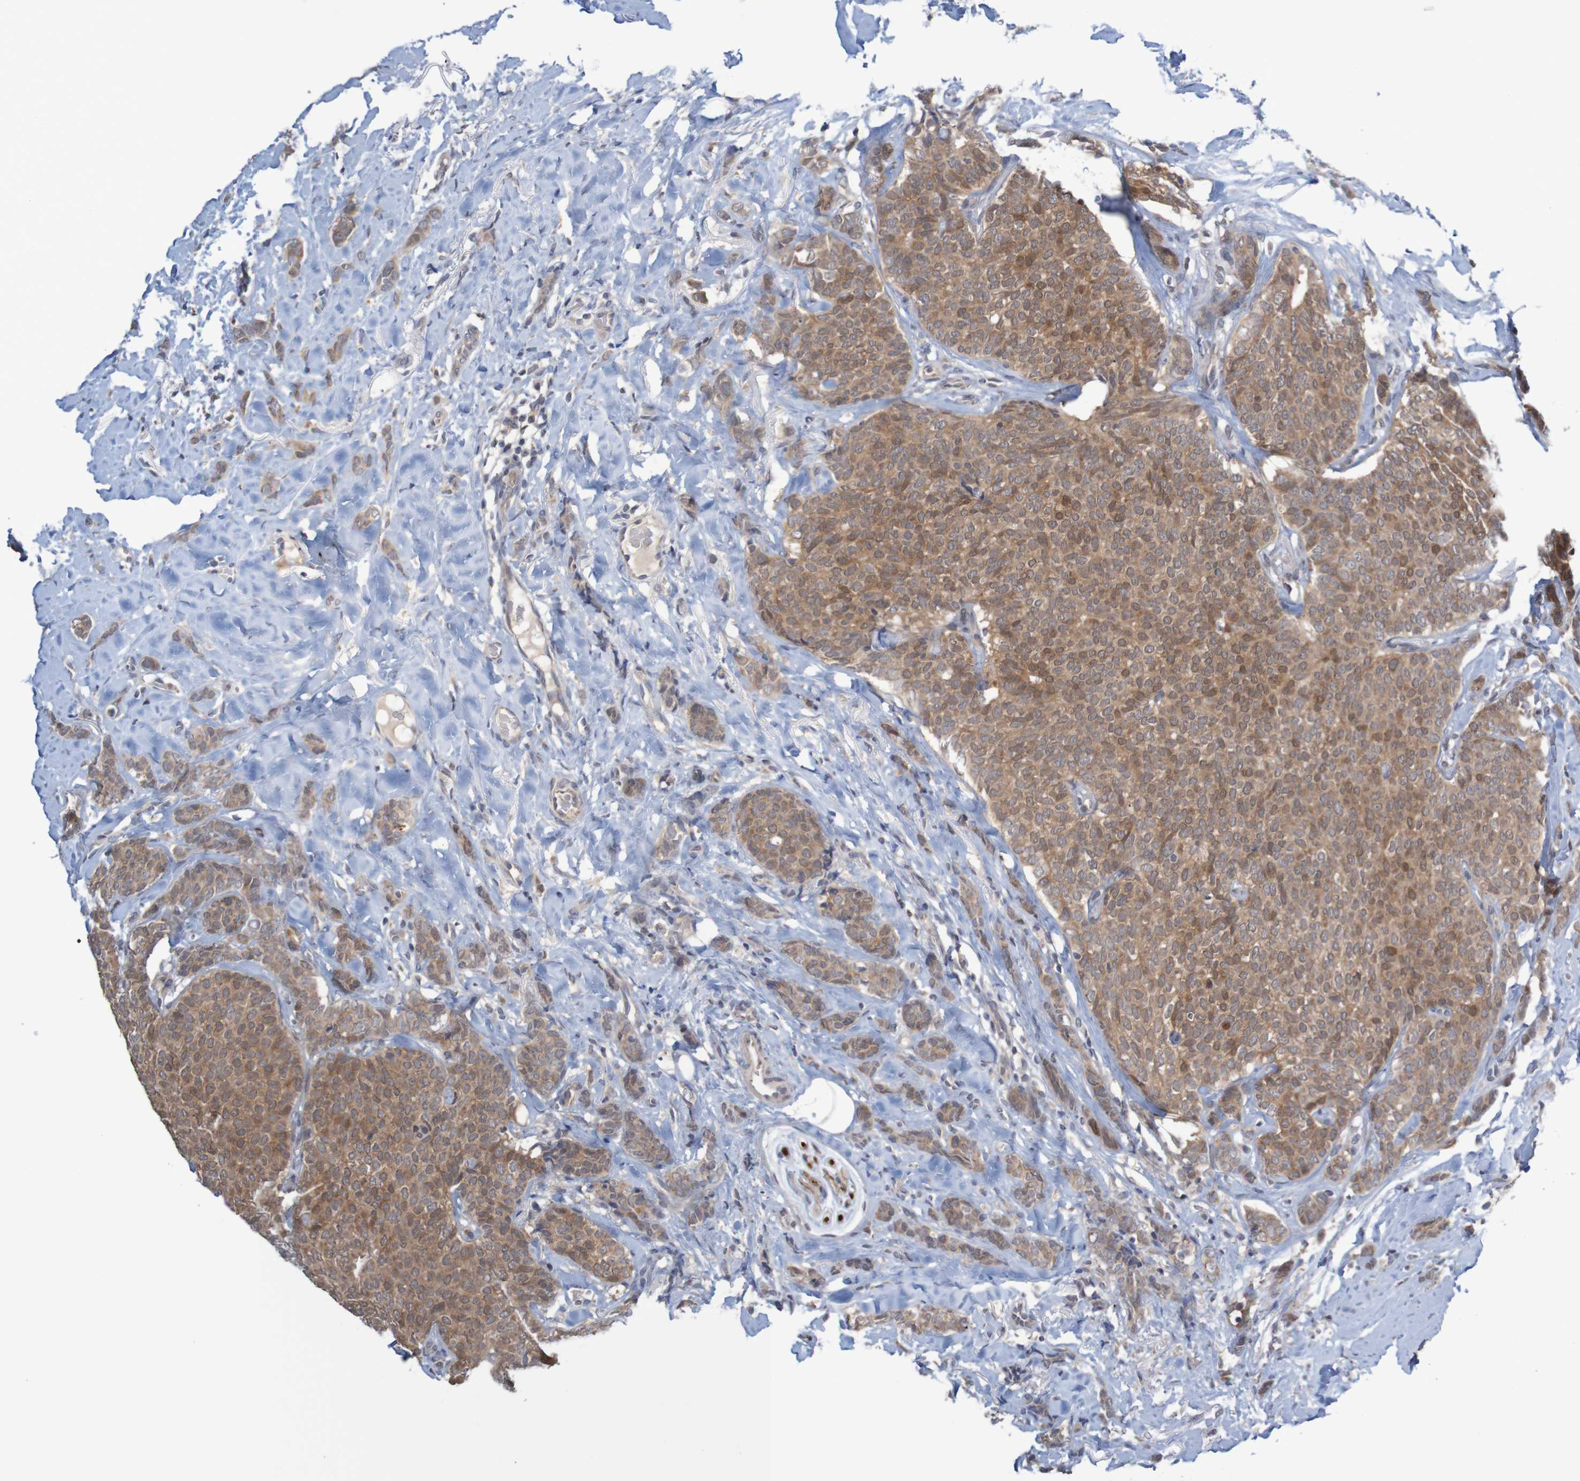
{"staining": {"intensity": "moderate", "quantity": ">75%", "location": "cytoplasmic/membranous"}, "tissue": "breast cancer", "cell_type": "Tumor cells", "image_type": "cancer", "snomed": [{"axis": "morphology", "description": "Lobular carcinoma"}, {"axis": "topography", "description": "Skin"}, {"axis": "topography", "description": "Breast"}], "caption": "This photomicrograph reveals immunohistochemistry staining of breast cancer (lobular carcinoma), with medium moderate cytoplasmic/membranous expression in approximately >75% of tumor cells.", "gene": "ANKK1", "patient": {"sex": "female", "age": 46}}